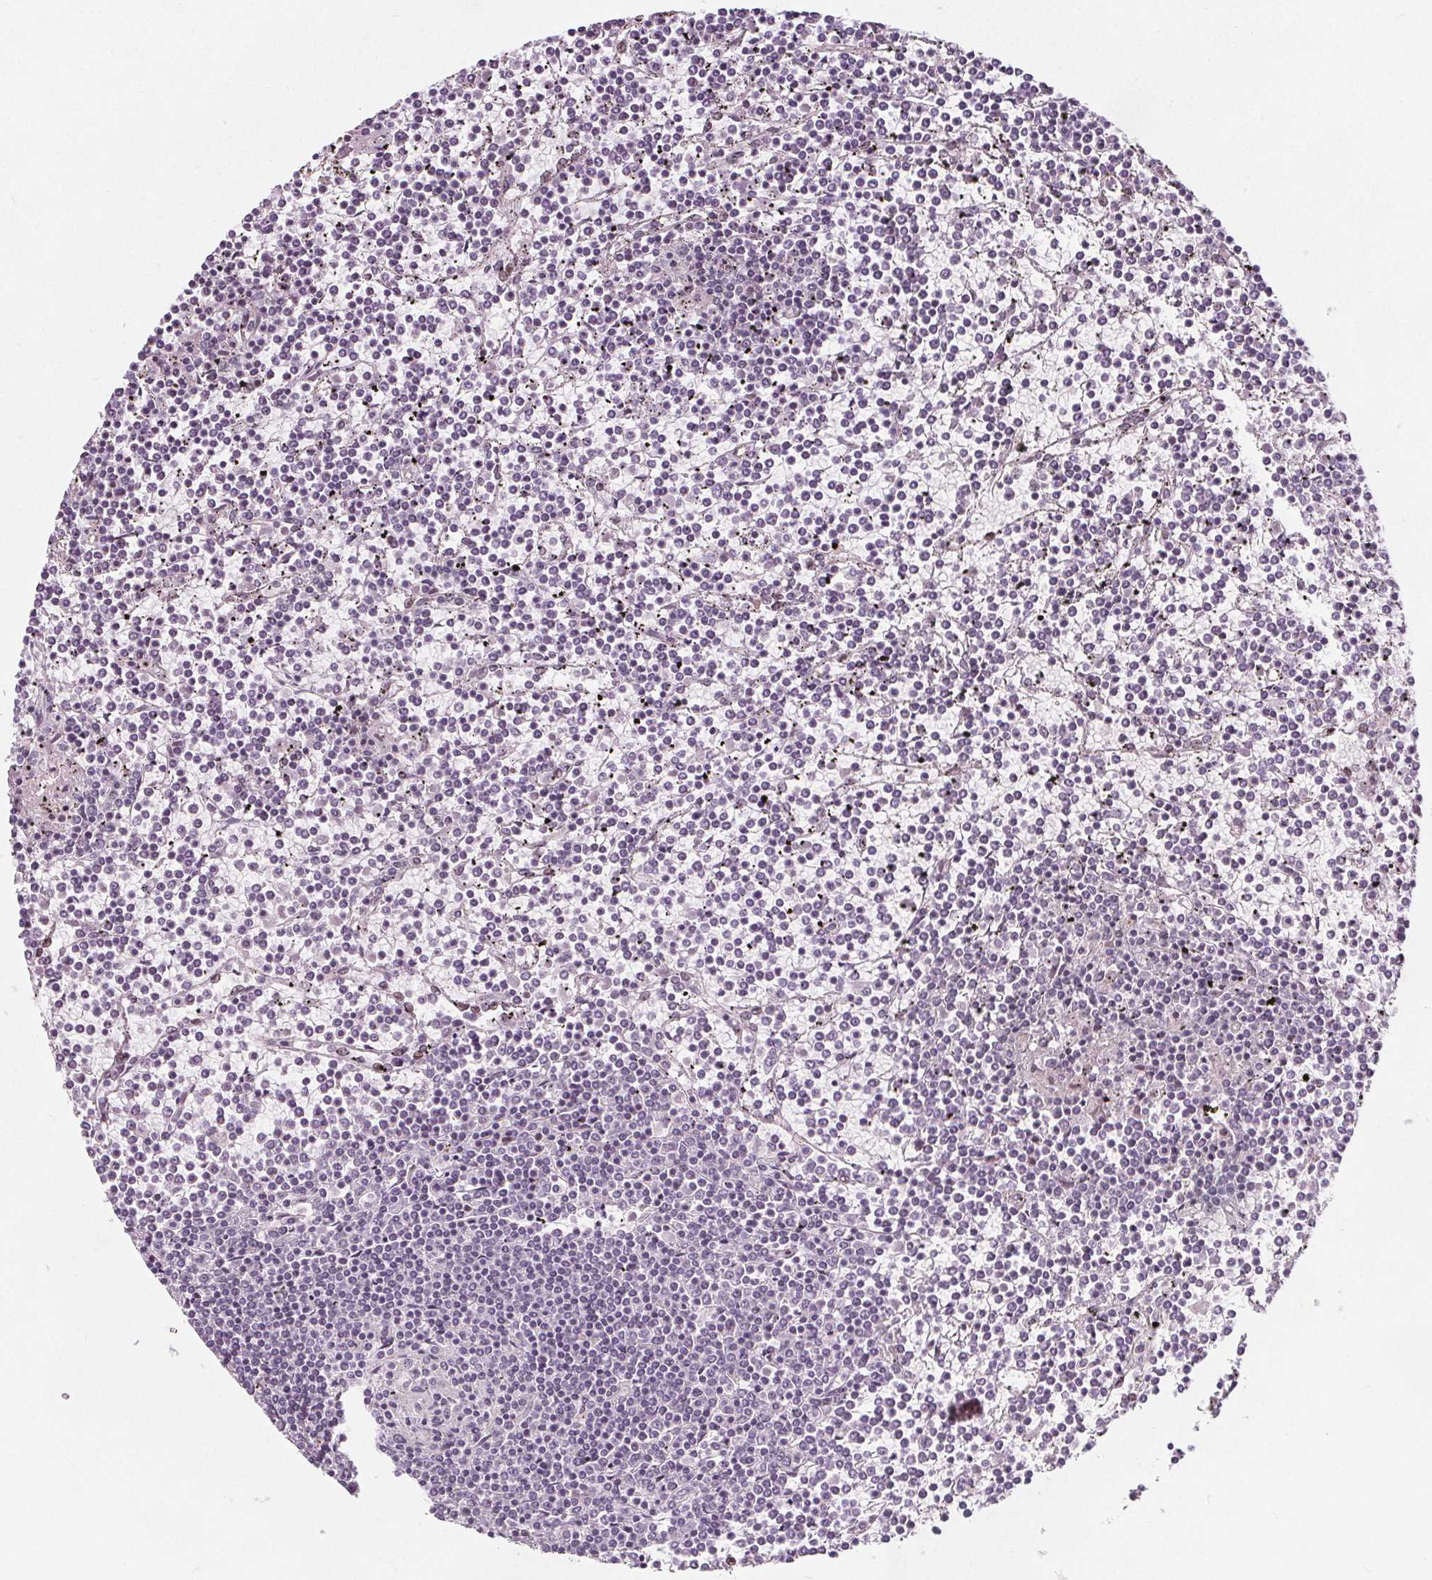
{"staining": {"intensity": "negative", "quantity": "none", "location": "none"}, "tissue": "lymphoma", "cell_type": "Tumor cells", "image_type": "cancer", "snomed": [{"axis": "morphology", "description": "Malignant lymphoma, non-Hodgkin's type, Low grade"}, {"axis": "topography", "description": "Spleen"}], "caption": "Lymphoma stained for a protein using immunohistochemistry shows no staining tumor cells.", "gene": "TAF6L", "patient": {"sex": "female", "age": 19}}